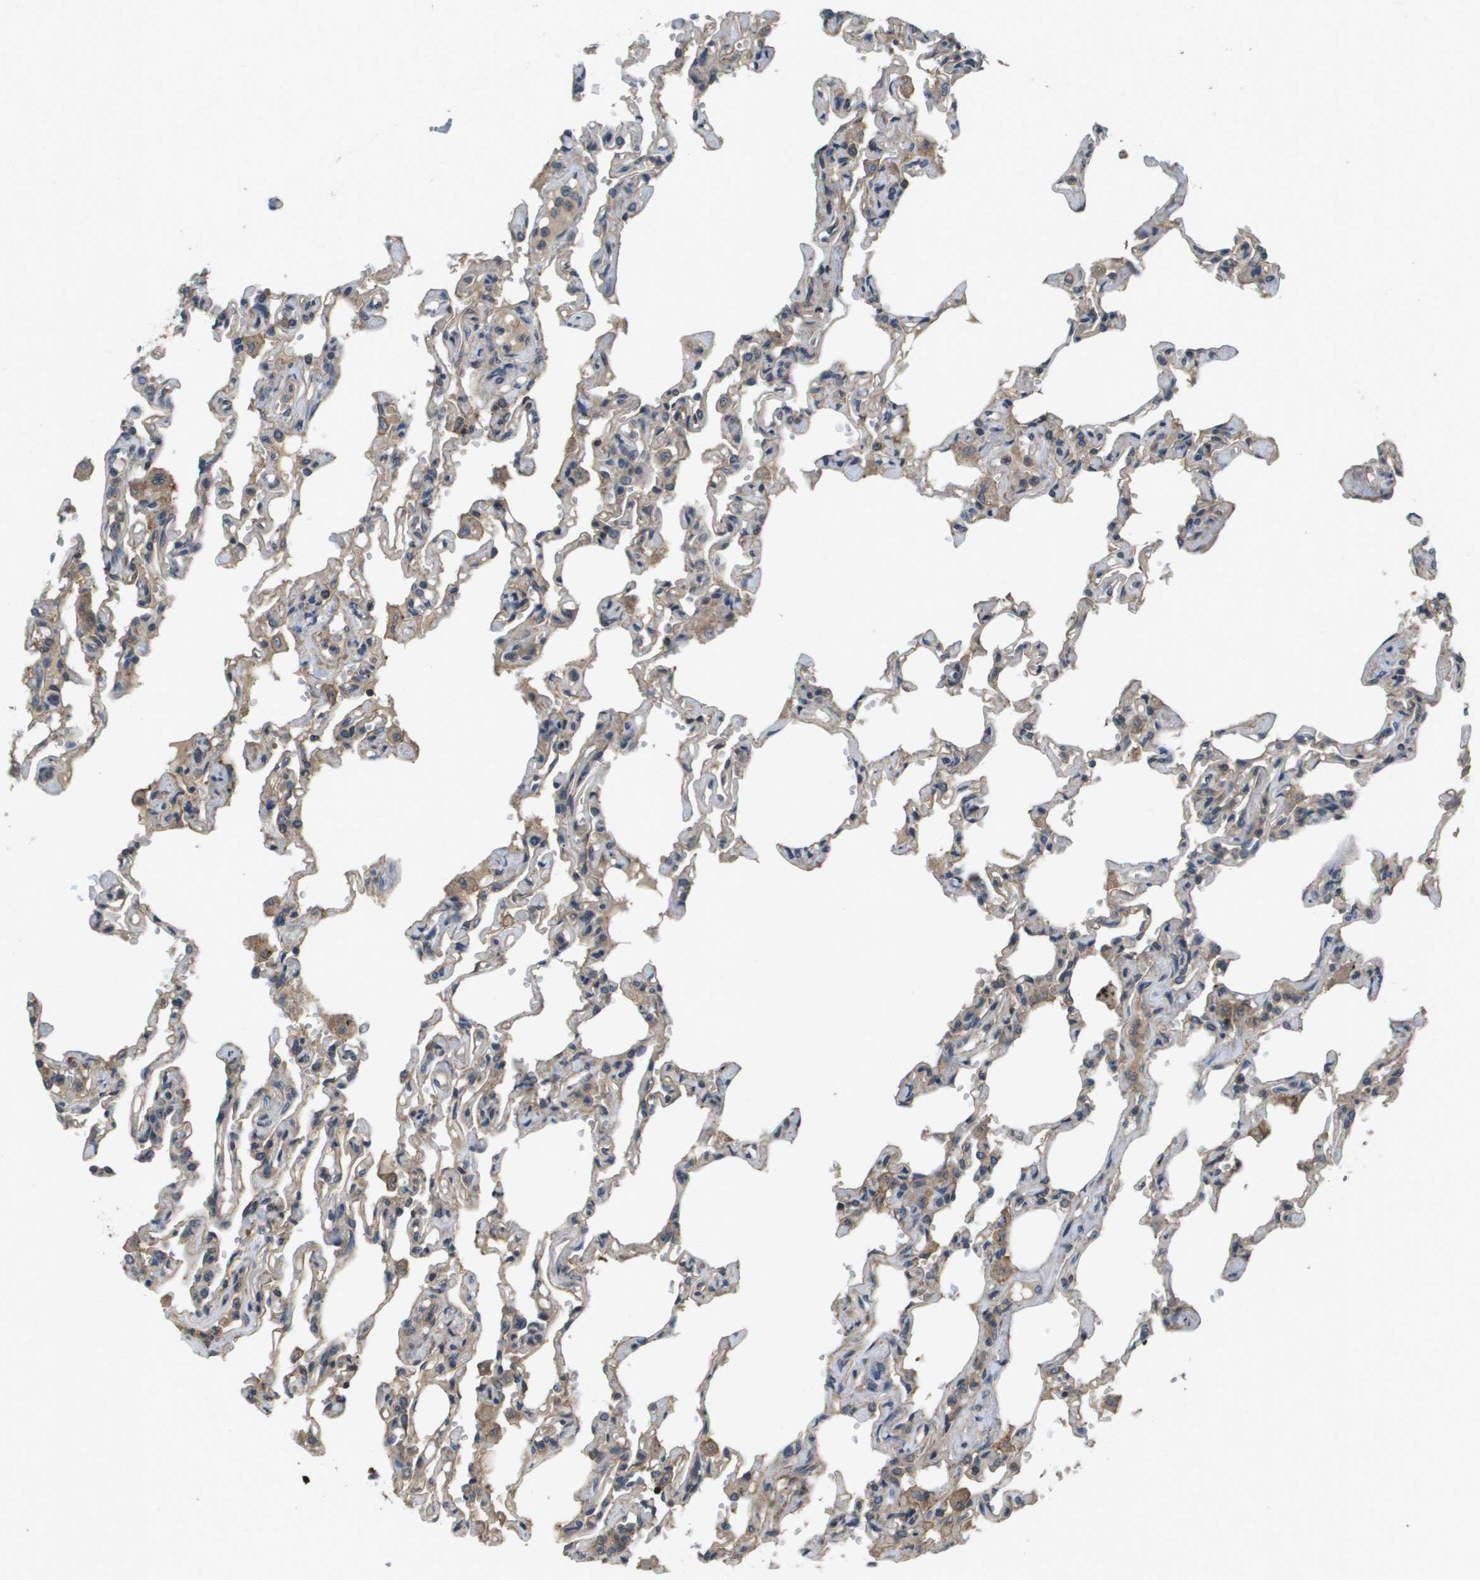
{"staining": {"intensity": "weak", "quantity": "25%-75%", "location": "cytoplasmic/membranous"}, "tissue": "lung", "cell_type": "Alveolar cells", "image_type": "normal", "snomed": [{"axis": "morphology", "description": "Normal tissue, NOS"}, {"axis": "topography", "description": "Lung"}], "caption": "About 25%-75% of alveolar cells in unremarkable lung display weak cytoplasmic/membranous protein staining as visualized by brown immunohistochemical staining.", "gene": "KRT23", "patient": {"sex": "male", "age": 21}}